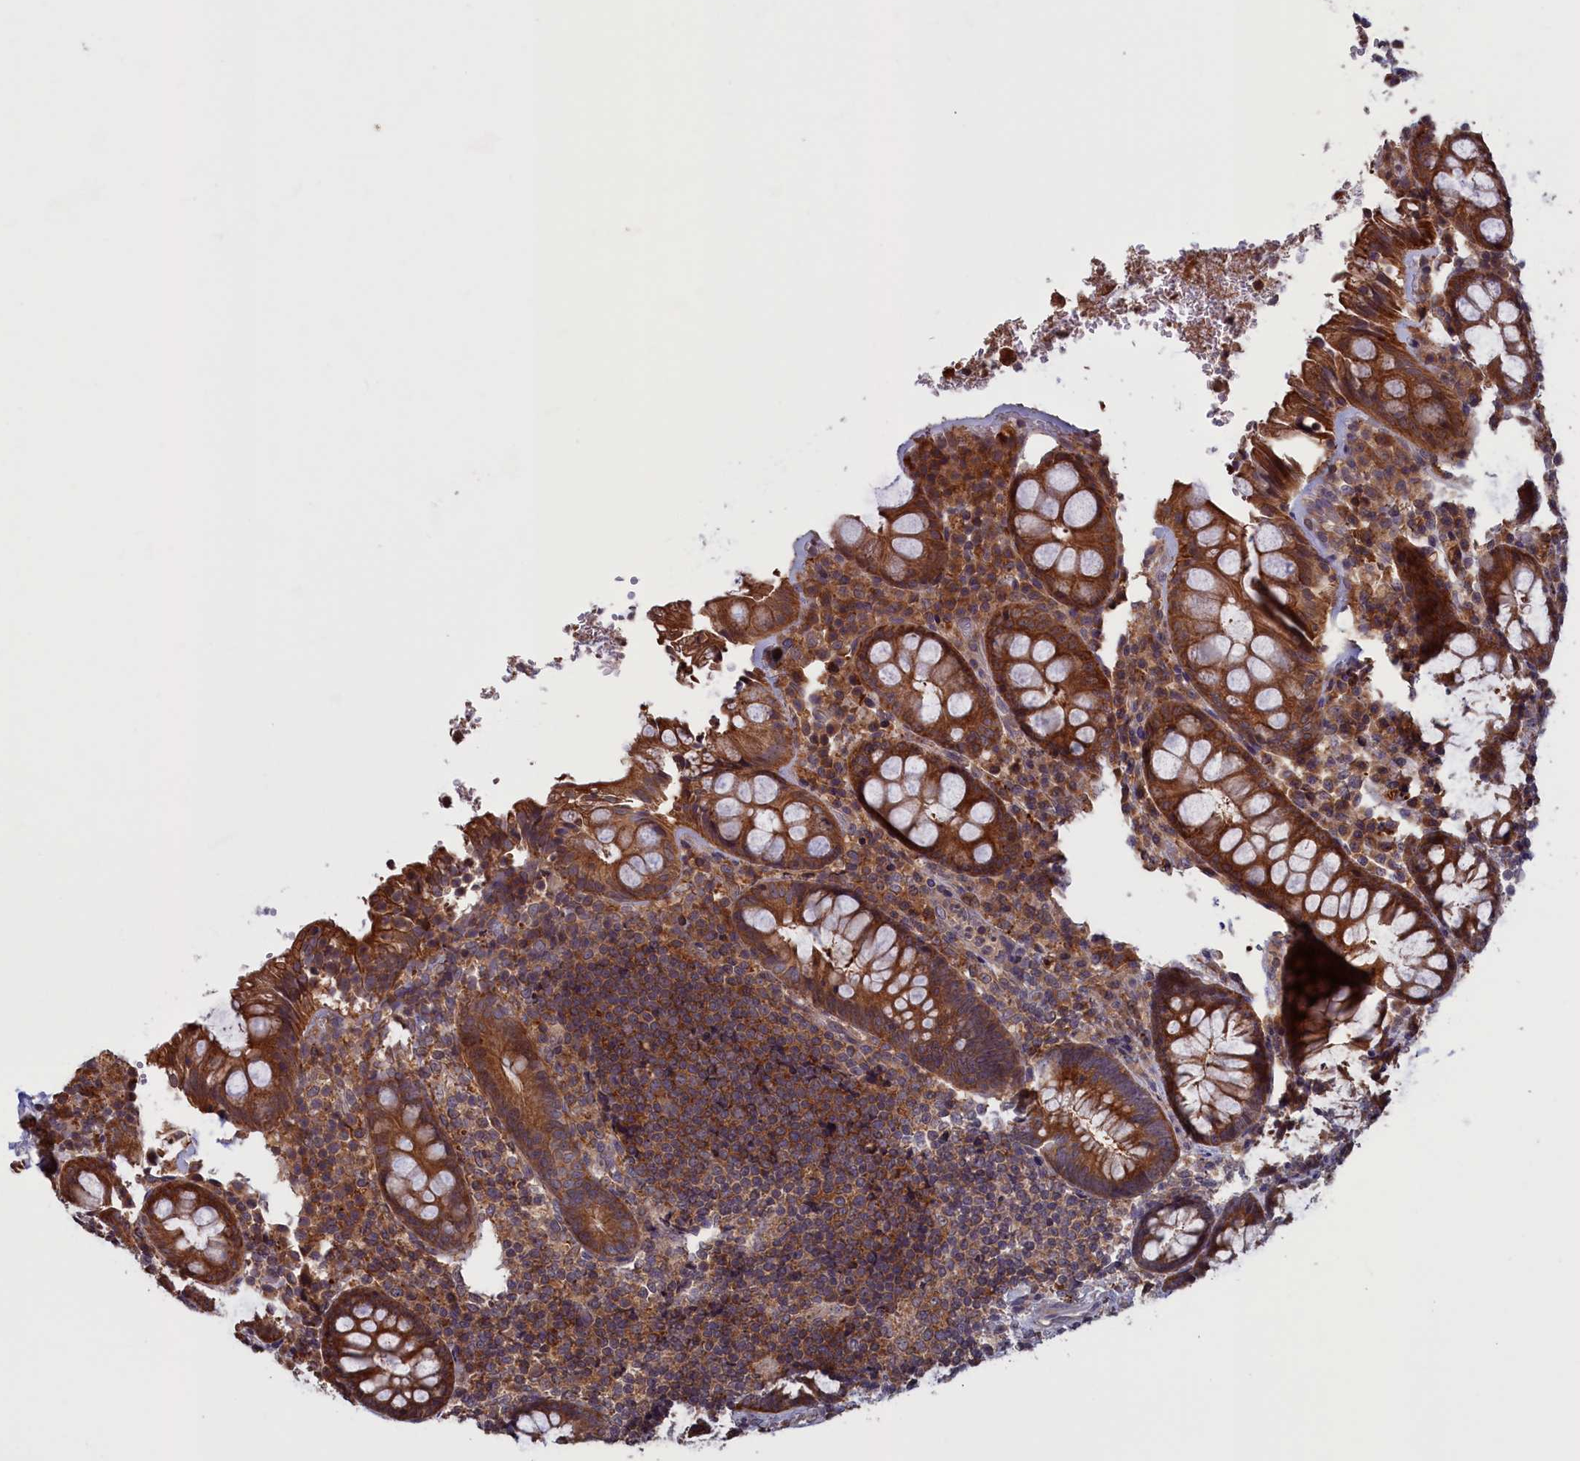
{"staining": {"intensity": "strong", "quantity": ">75%", "location": "cytoplasmic/membranous"}, "tissue": "rectum", "cell_type": "Glandular cells", "image_type": "normal", "snomed": [{"axis": "morphology", "description": "Normal tissue, NOS"}, {"axis": "topography", "description": "Rectum"}], "caption": "Immunohistochemistry (IHC) micrograph of unremarkable rectum stained for a protein (brown), which displays high levels of strong cytoplasmic/membranous positivity in approximately >75% of glandular cells.", "gene": "CACTIN", "patient": {"sex": "male", "age": 83}}